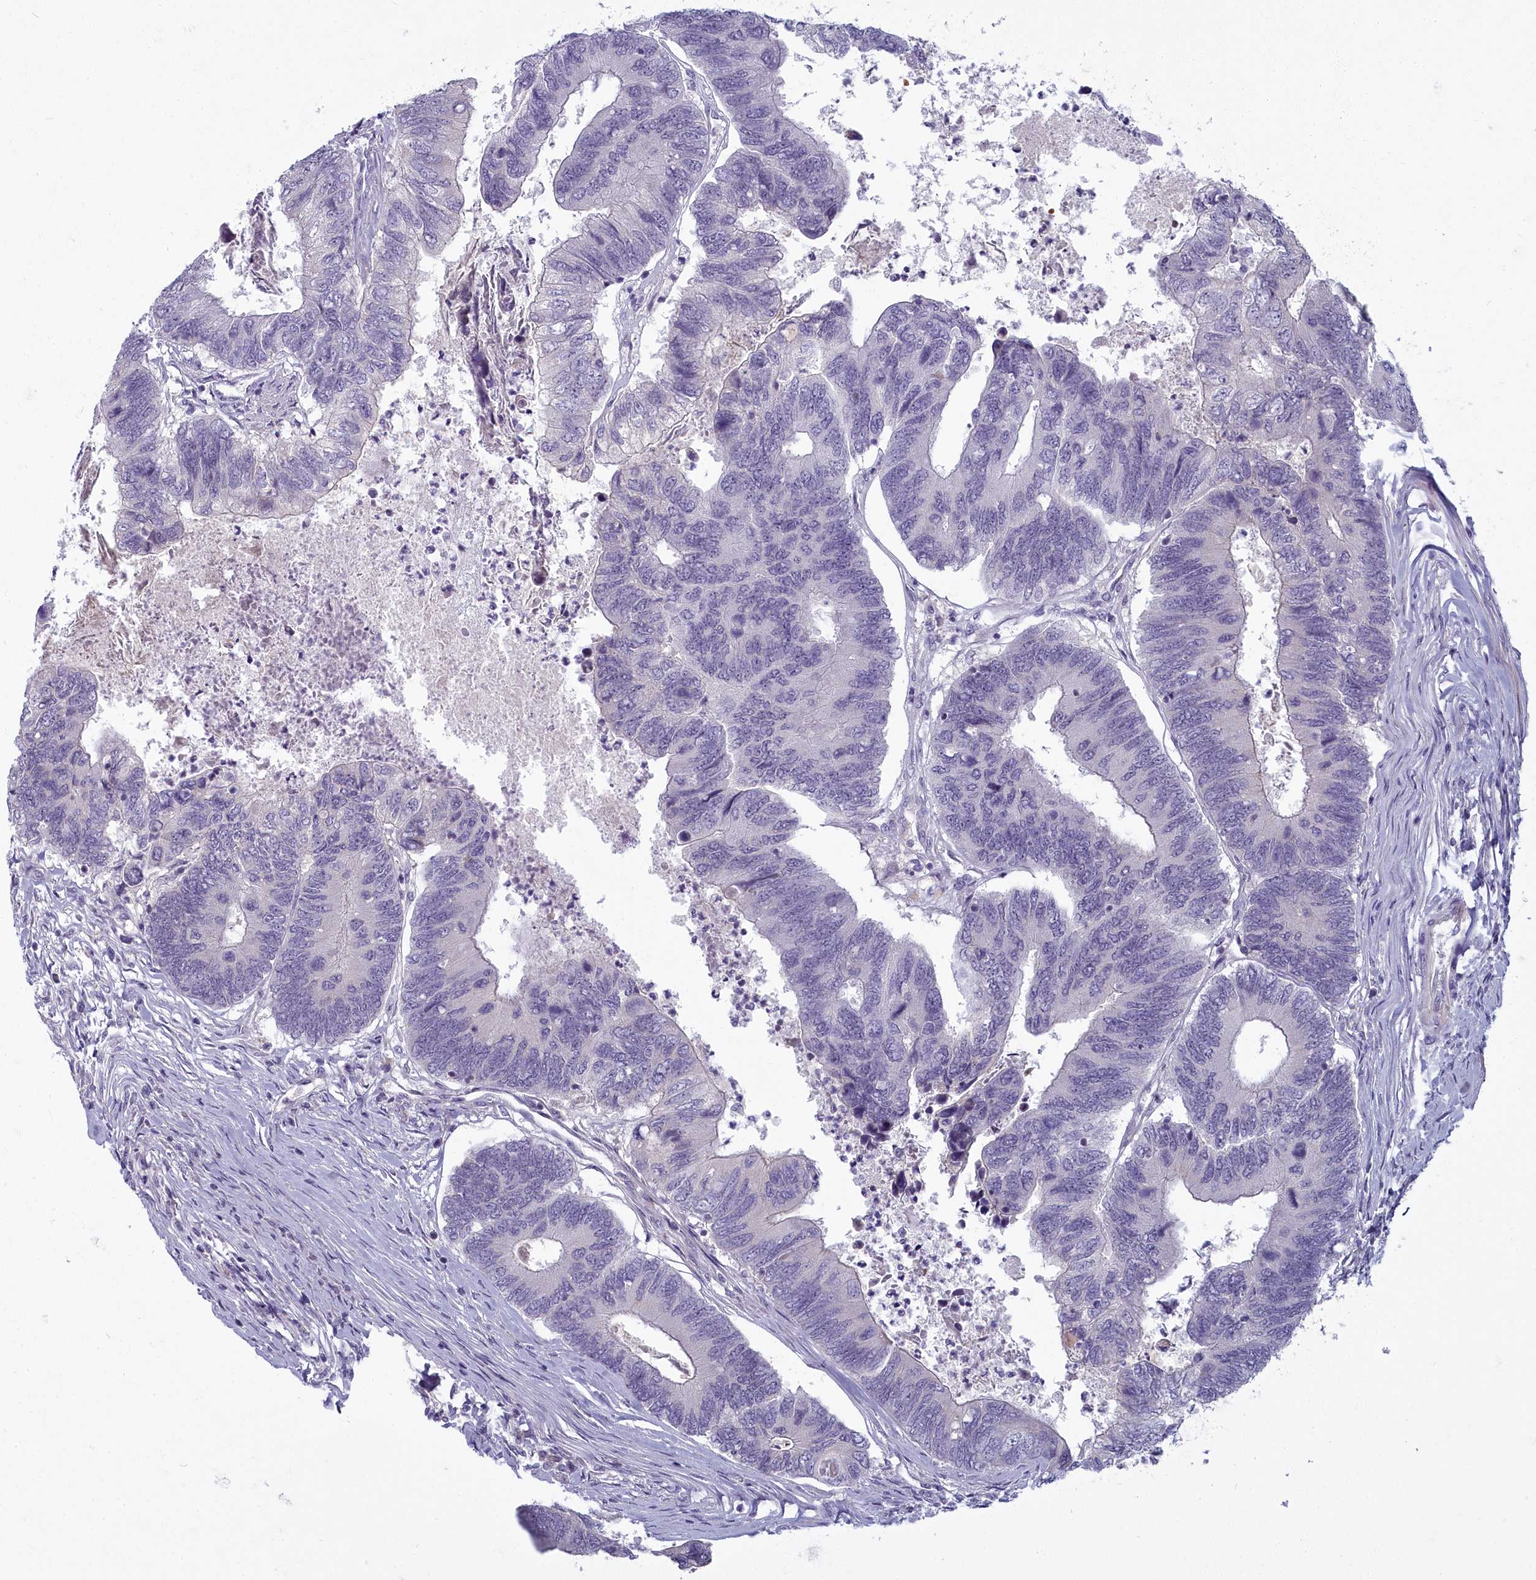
{"staining": {"intensity": "negative", "quantity": "none", "location": "none"}, "tissue": "colorectal cancer", "cell_type": "Tumor cells", "image_type": "cancer", "snomed": [{"axis": "morphology", "description": "Adenocarcinoma, NOS"}, {"axis": "topography", "description": "Colon"}], "caption": "IHC of colorectal cancer (adenocarcinoma) exhibits no staining in tumor cells.", "gene": "ARL15", "patient": {"sex": "female", "age": 67}}